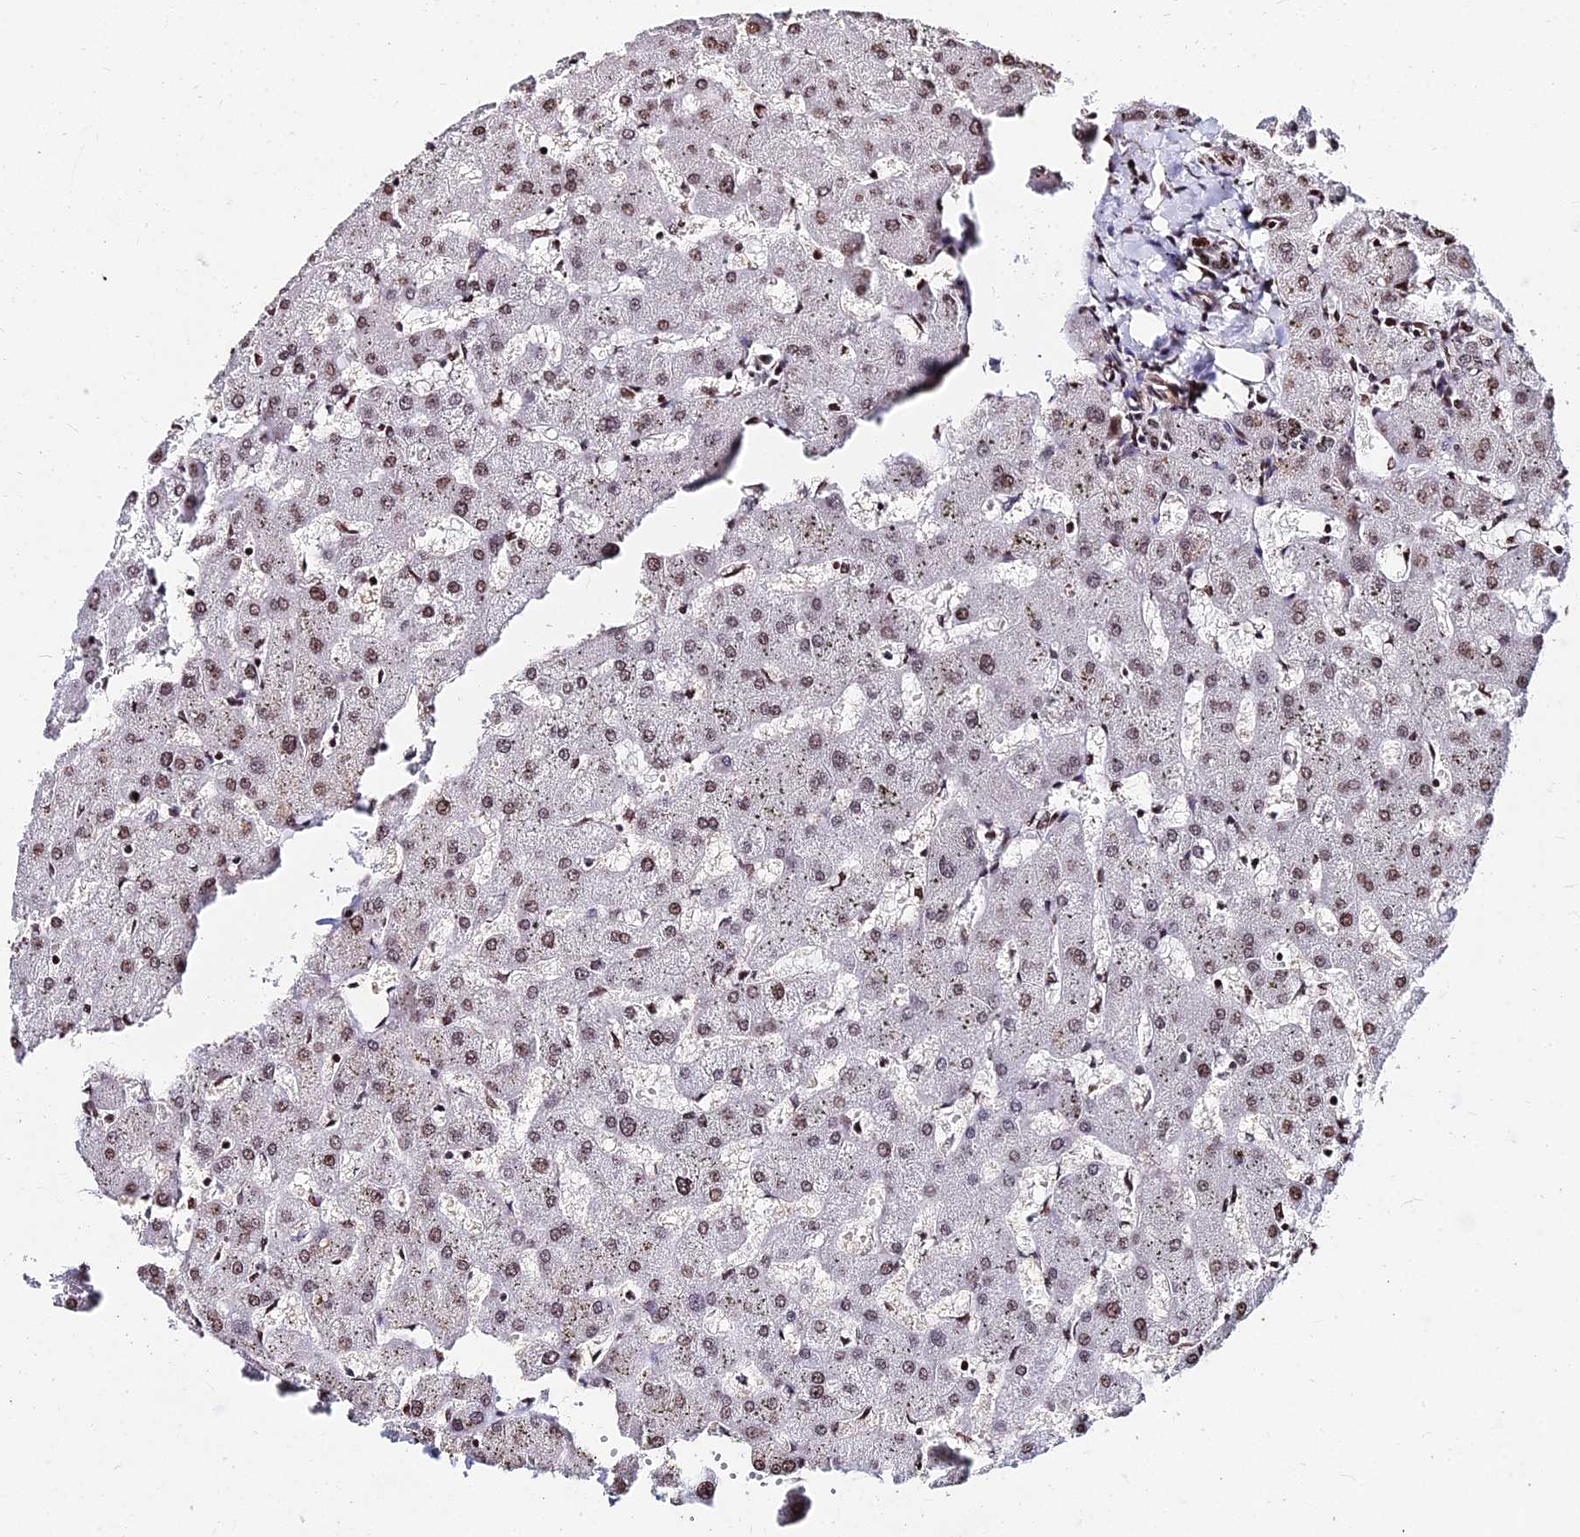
{"staining": {"intensity": "weak", "quantity": ">75%", "location": "nuclear"}, "tissue": "liver", "cell_type": "Cholangiocytes", "image_type": "normal", "snomed": [{"axis": "morphology", "description": "Normal tissue, NOS"}, {"axis": "topography", "description": "Liver"}], "caption": "Immunohistochemical staining of unremarkable human liver exhibits >75% levels of weak nuclear protein expression in approximately >75% of cholangiocytes. The staining was performed using DAB, with brown indicating positive protein expression. Nuclei are stained blue with hematoxylin.", "gene": "NYAP2", "patient": {"sex": "female", "age": 63}}